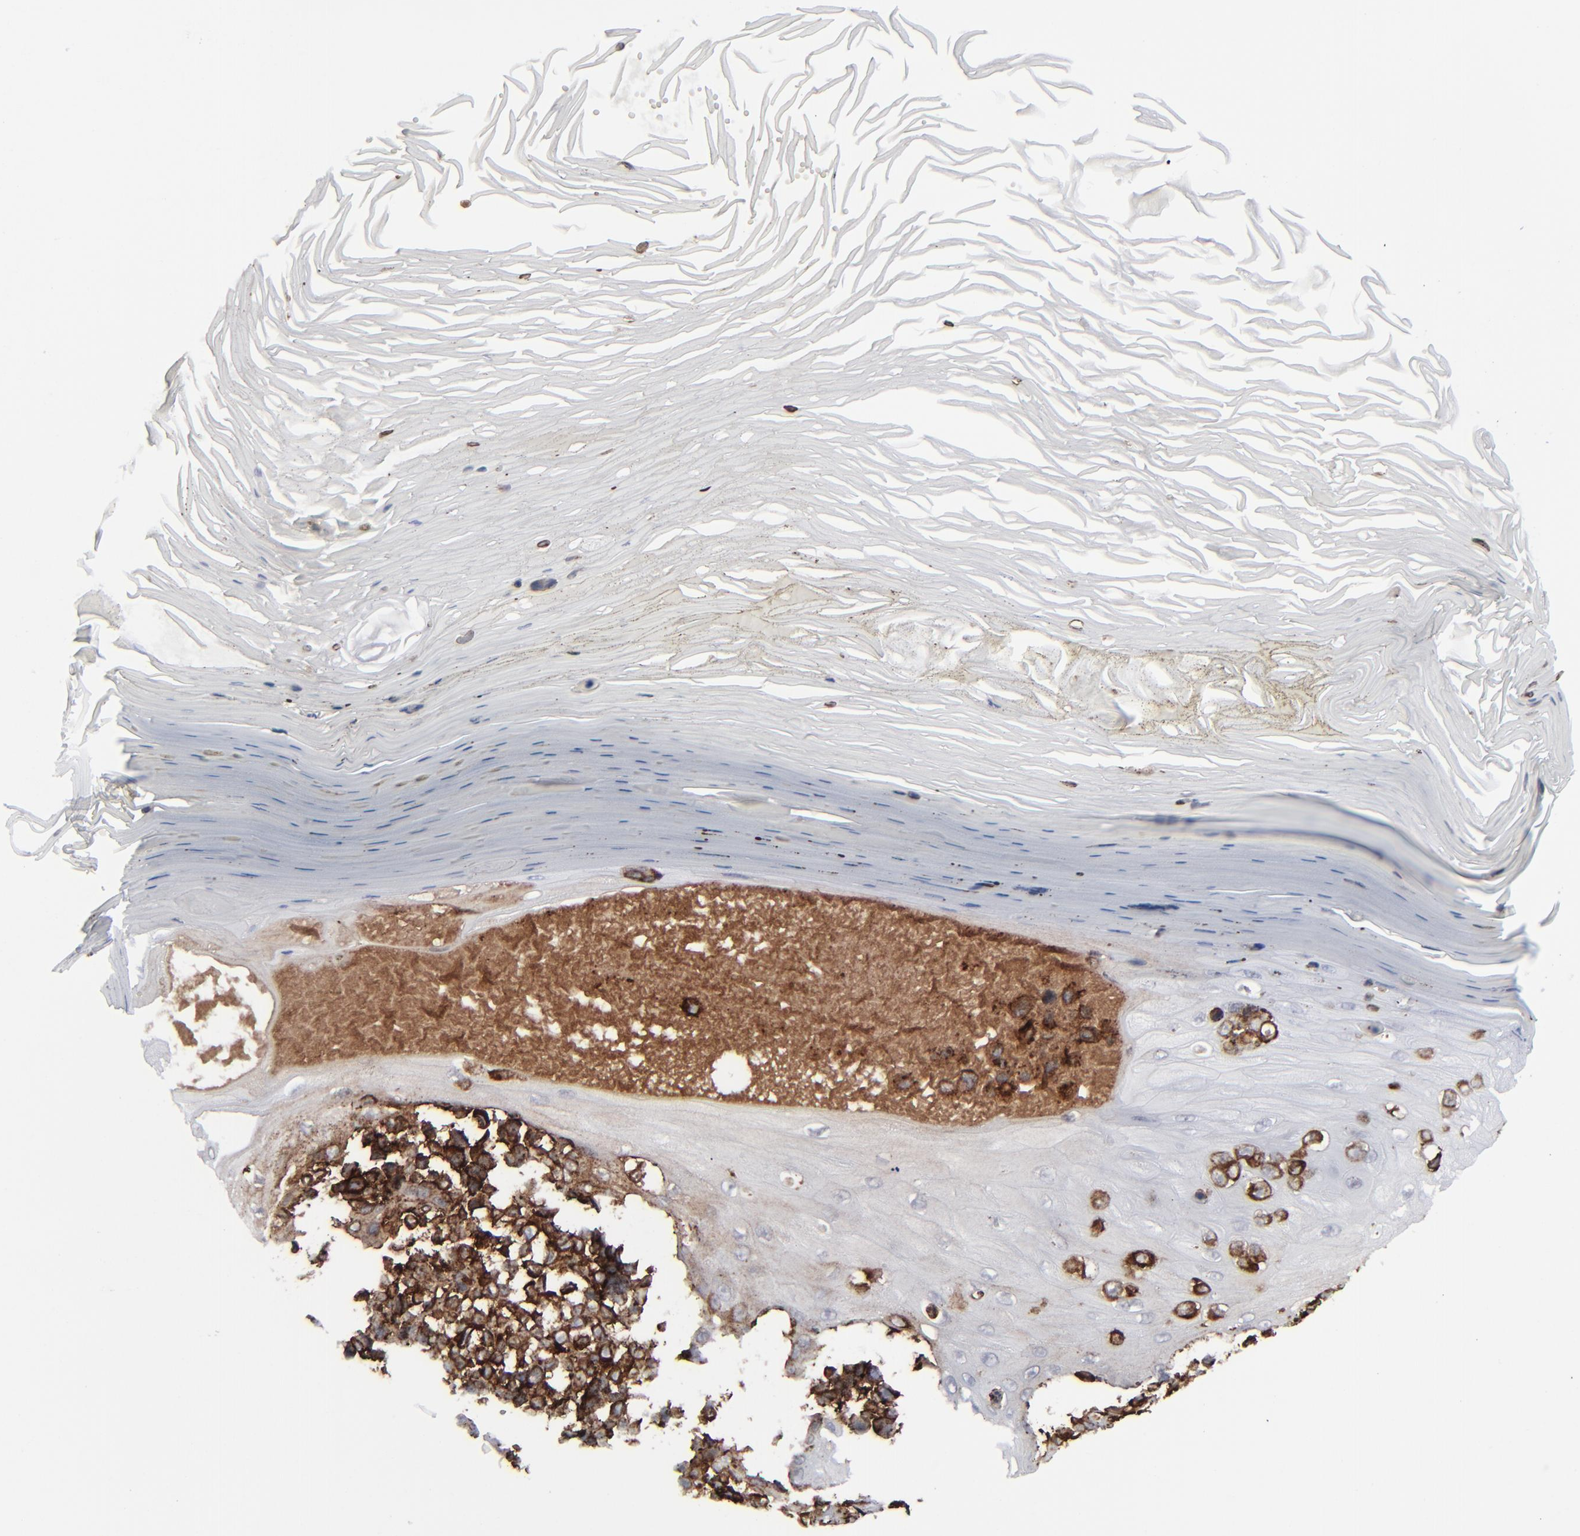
{"staining": {"intensity": "strong", "quantity": ">75%", "location": "cytoplasmic/membranous"}, "tissue": "melanoma", "cell_type": "Tumor cells", "image_type": "cancer", "snomed": [{"axis": "morphology", "description": "Malignant melanoma, NOS"}, {"axis": "topography", "description": "Skin"}], "caption": "Malignant melanoma tissue shows strong cytoplasmic/membranous expression in approximately >75% of tumor cells, visualized by immunohistochemistry. (DAB IHC with brightfield microscopy, high magnification).", "gene": "SPARC", "patient": {"sex": "female", "age": 82}}